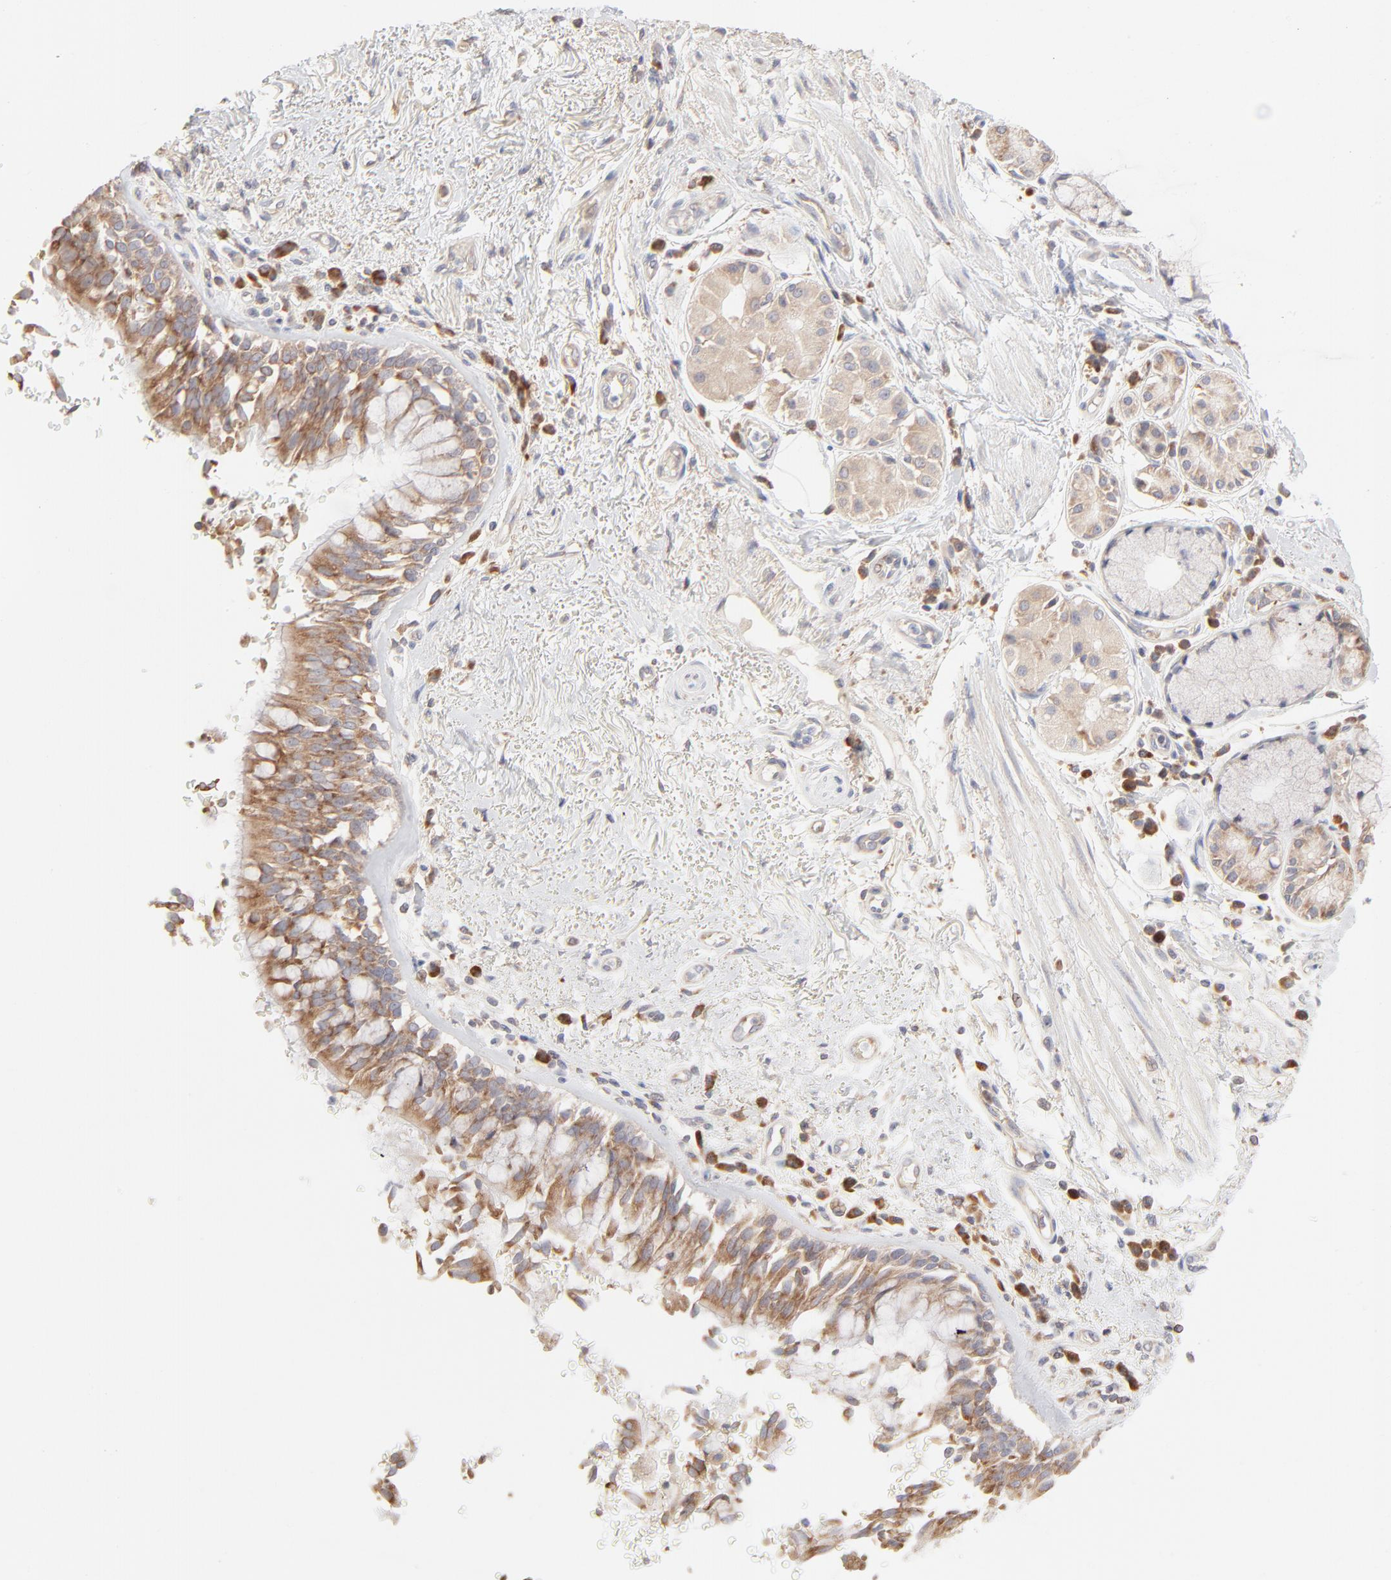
{"staining": {"intensity": "moderate", "quantity": ">75%", "location": "cytoplasmic/membranous"}, "tissue": "bronchus", "cell_type": "Respiratory epithelial cells", "image_type": "normal", "snomed": [{"axis": "morphology", "description": "Normal tissue, NOS"}, {"axis": "morphology", "description": "Adenocarcinoma, NOS"}, {"axis": "topography", "description": "Bronchus"}, {"axis": "topography", "description": "Lung"}], "caption": "This is a micrograph of immunohistochemistry (IHC) staining of normal bronchus, which shows moderate expression in the cytoplasmic/membranous of respiratory epithelial cells.", "gene": "RPS21", "patient": {"sex": "male", "age": 71}}